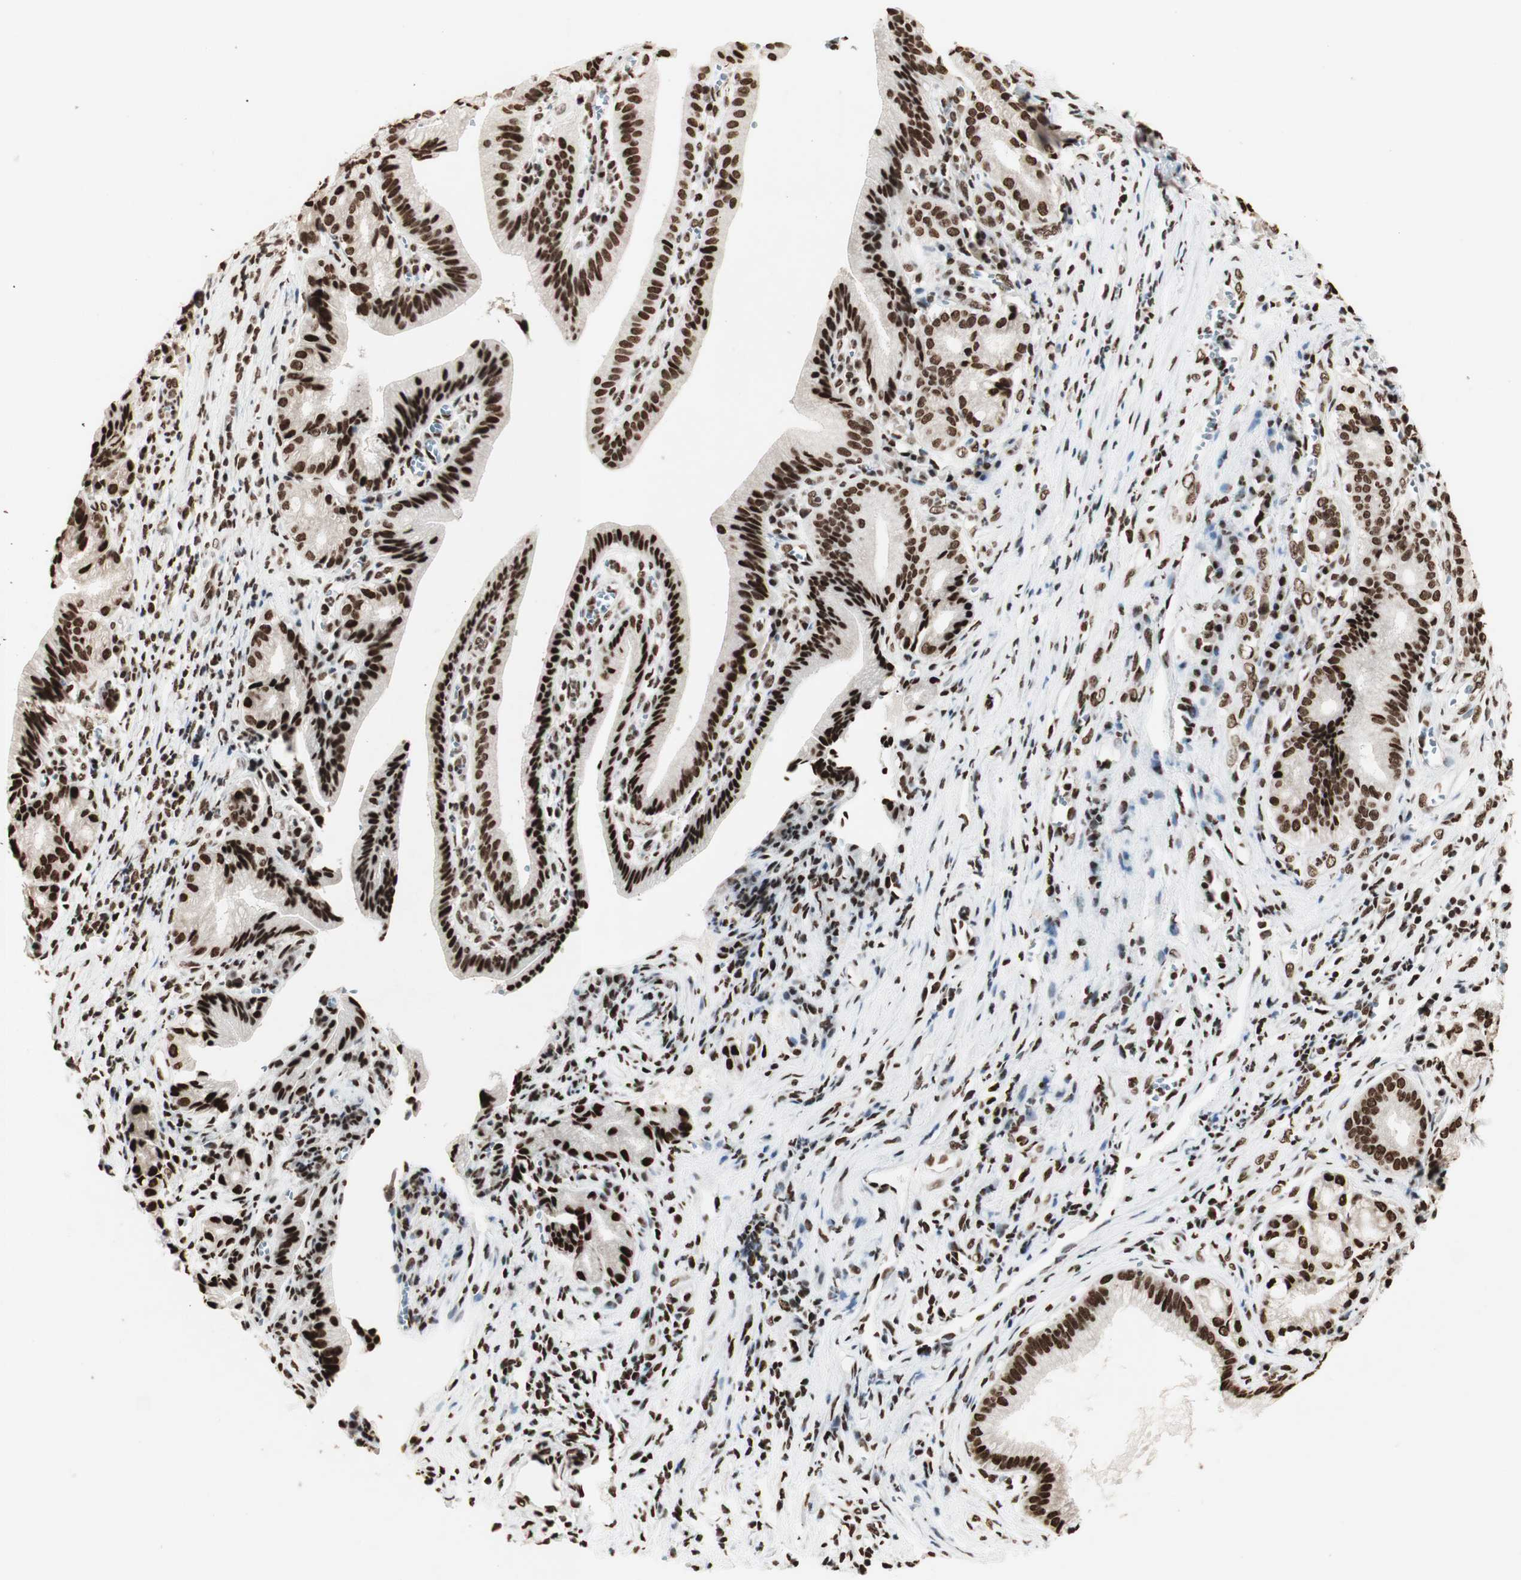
{"staining": {"intensity": "strong", "quantity": ">75%", "location": "nuclear"}, "tissue": "pancreatic cancer", "cell_type": "Tumor cells", "image_type": "cancer", "snomed": [{"axis": "morphology", "description": "Adenocarcinoma, NOS"}, {"axis": "topography", "description": "Pancreas"}], "caption": "Brown immunohistochemical staining in adenocarcinoma (pancreatic) demonstrates strong nuclear expression in approximately >75% of tumor cells. The protein is stained brown, and the nuclei are stained in blue (DAB (3,3'-diaminobenzidine) IHC with brightfield microscopy, high magnification).", "gene": "HNRNPA2B1", "patient": {"sex": "female", "age": 75}}